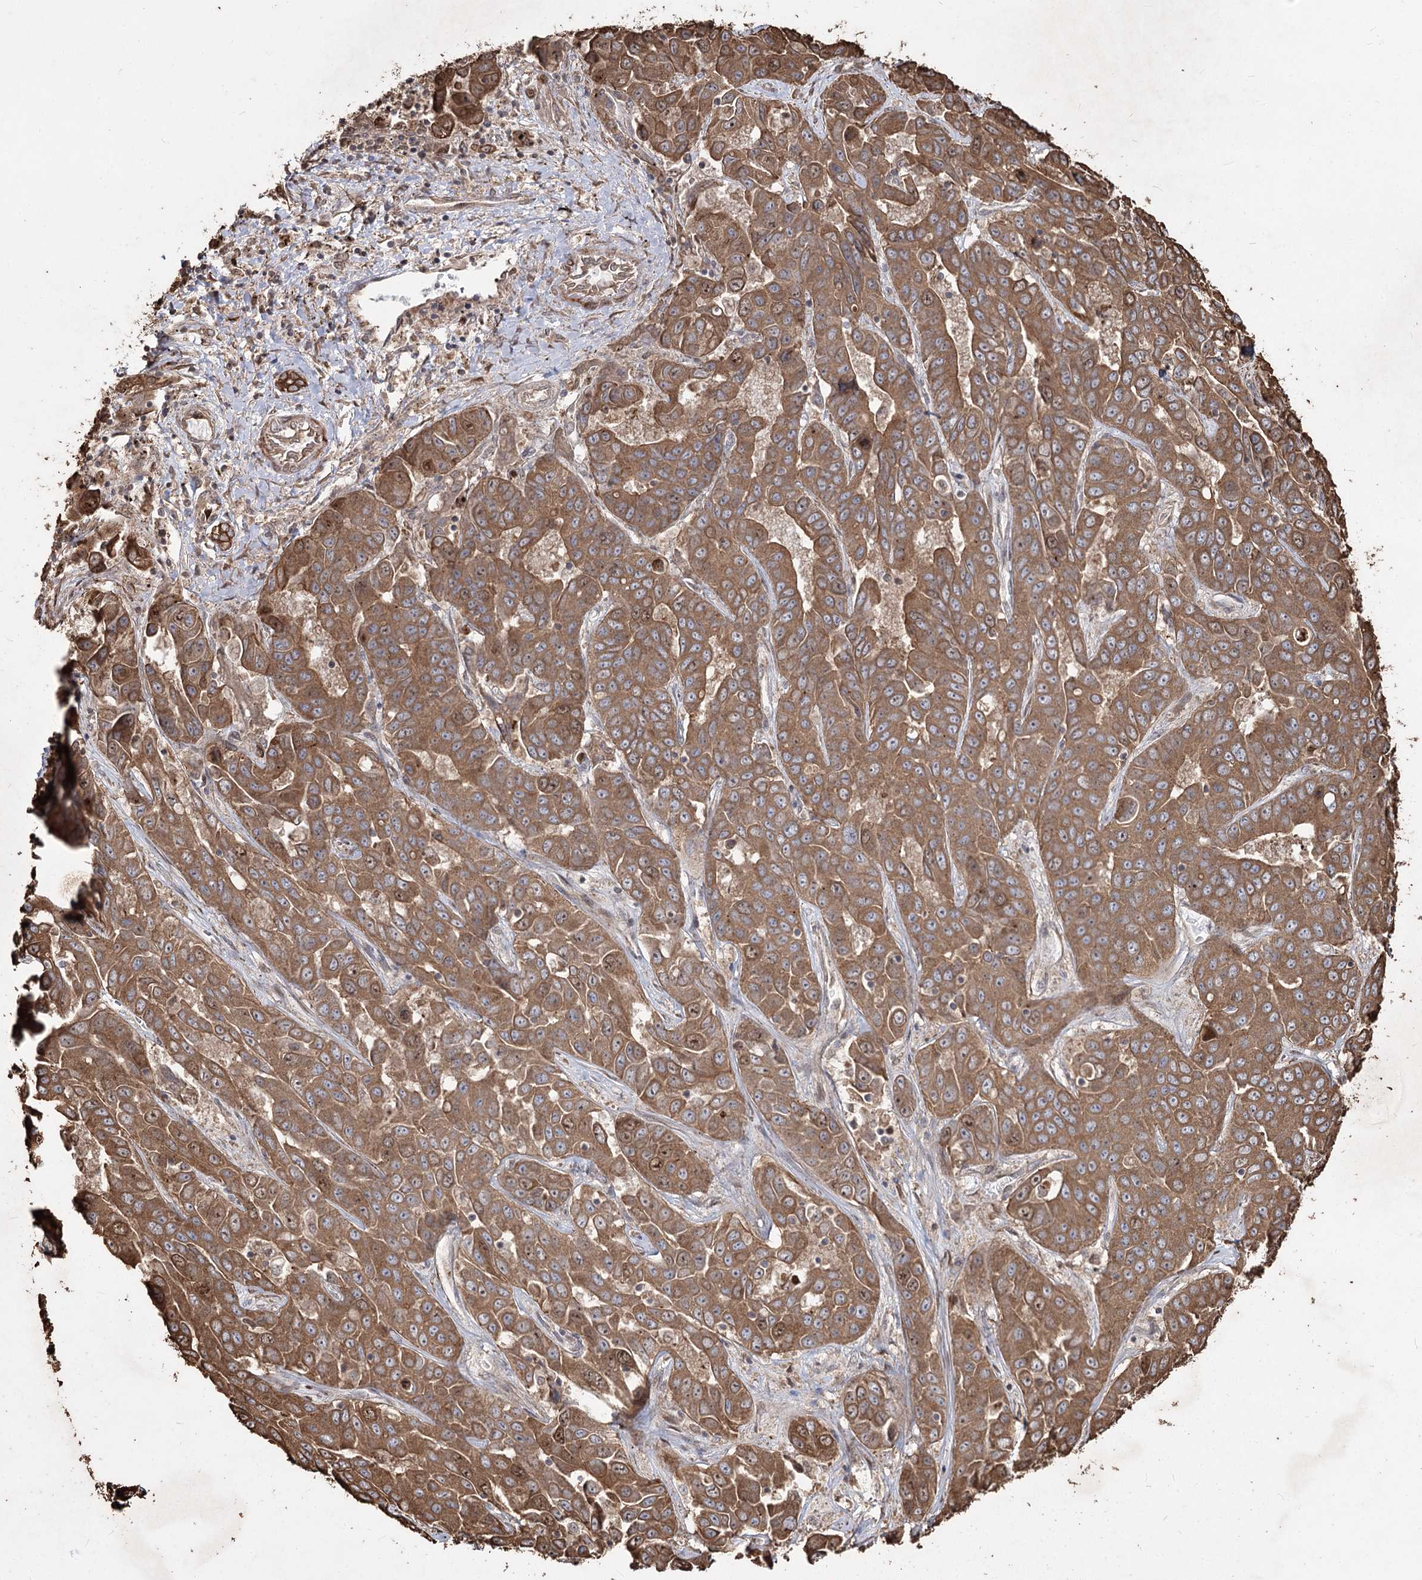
{"staining": {"intensity": "moderate", "quantity": ">75%", "location": "cytoplasmic/membranous,nuclear"}, "tissue": "liver cancer", "cell_type": "Tumor cells", "image_type": "cancer", "snomed": [{"axis": "morphology", "description": "Cholangiocarcinoma"}, {"axis": "topography", "description": "Liver"}], "caption": "Immunohistochemistry (IHC) micrograph of human cholangiocarcinoma (liver) stained for a protein (brown), which shows medium levels of moderate cytoplasmic/membranous and nuclear expression in about >75% of tumor cells.", "gene": "PRC1", "patient": {"sex": "female", "age": 52}}